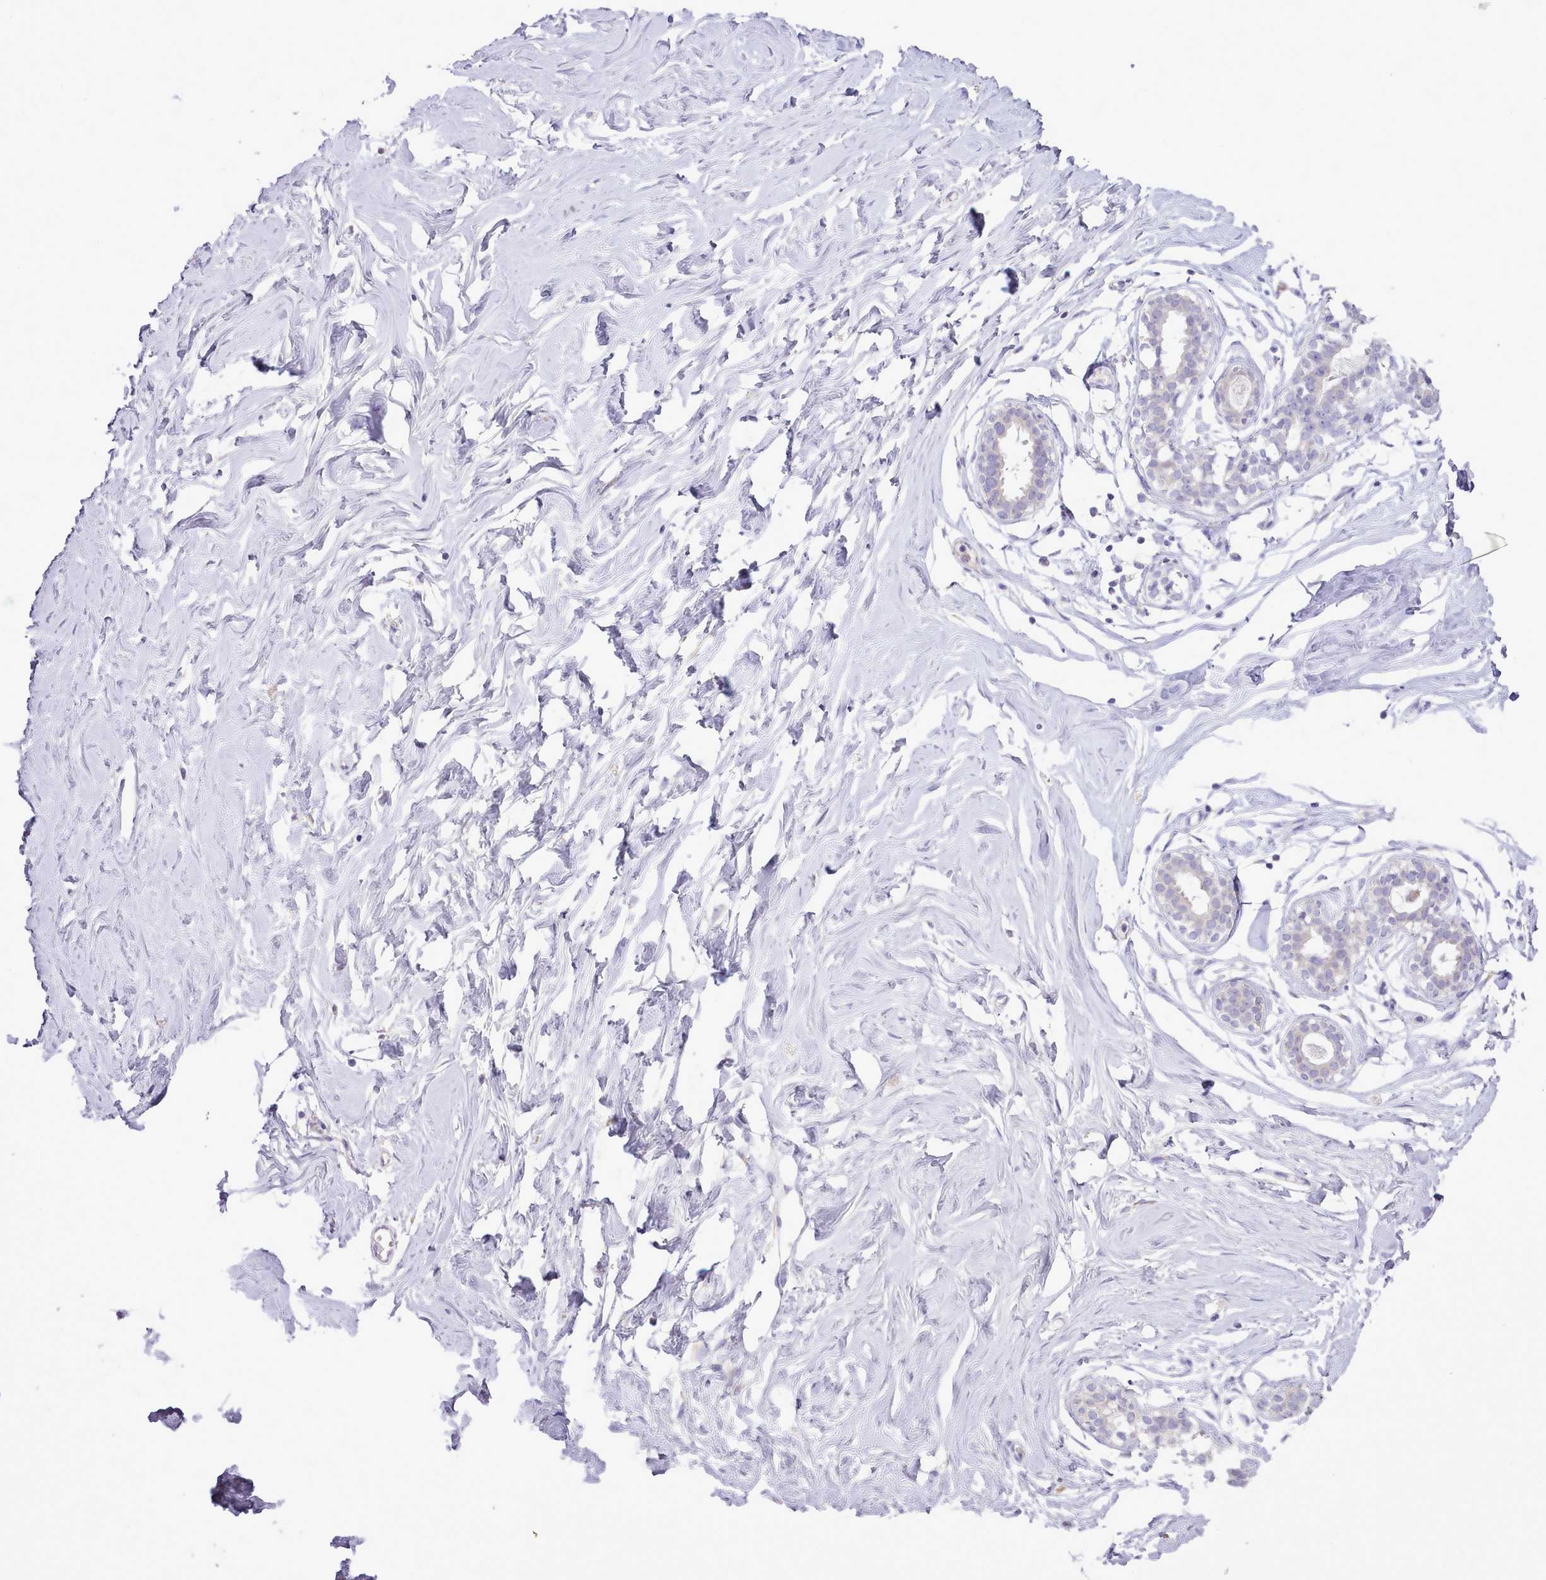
{"staining": {"intensity": "negative", "quantity": "none", "location": "none"}, "tissue": "breast", "cell_type": "Adipocytes", "image_type": "normal", "snomed": [{"axis": "morphology", "description": "Normal tissue, NOS"}, {"axis": "morphology", "description": "Adenoma, NOS"}, {"axis": "topography", "description": "Breast"}], "caption": "Photomicrograph shows no protein expression in adipocytes of benign breast. Nuclei are stained in blue.", "gene": "CCL1", "patient": {"sex": "female", "age": 23}}